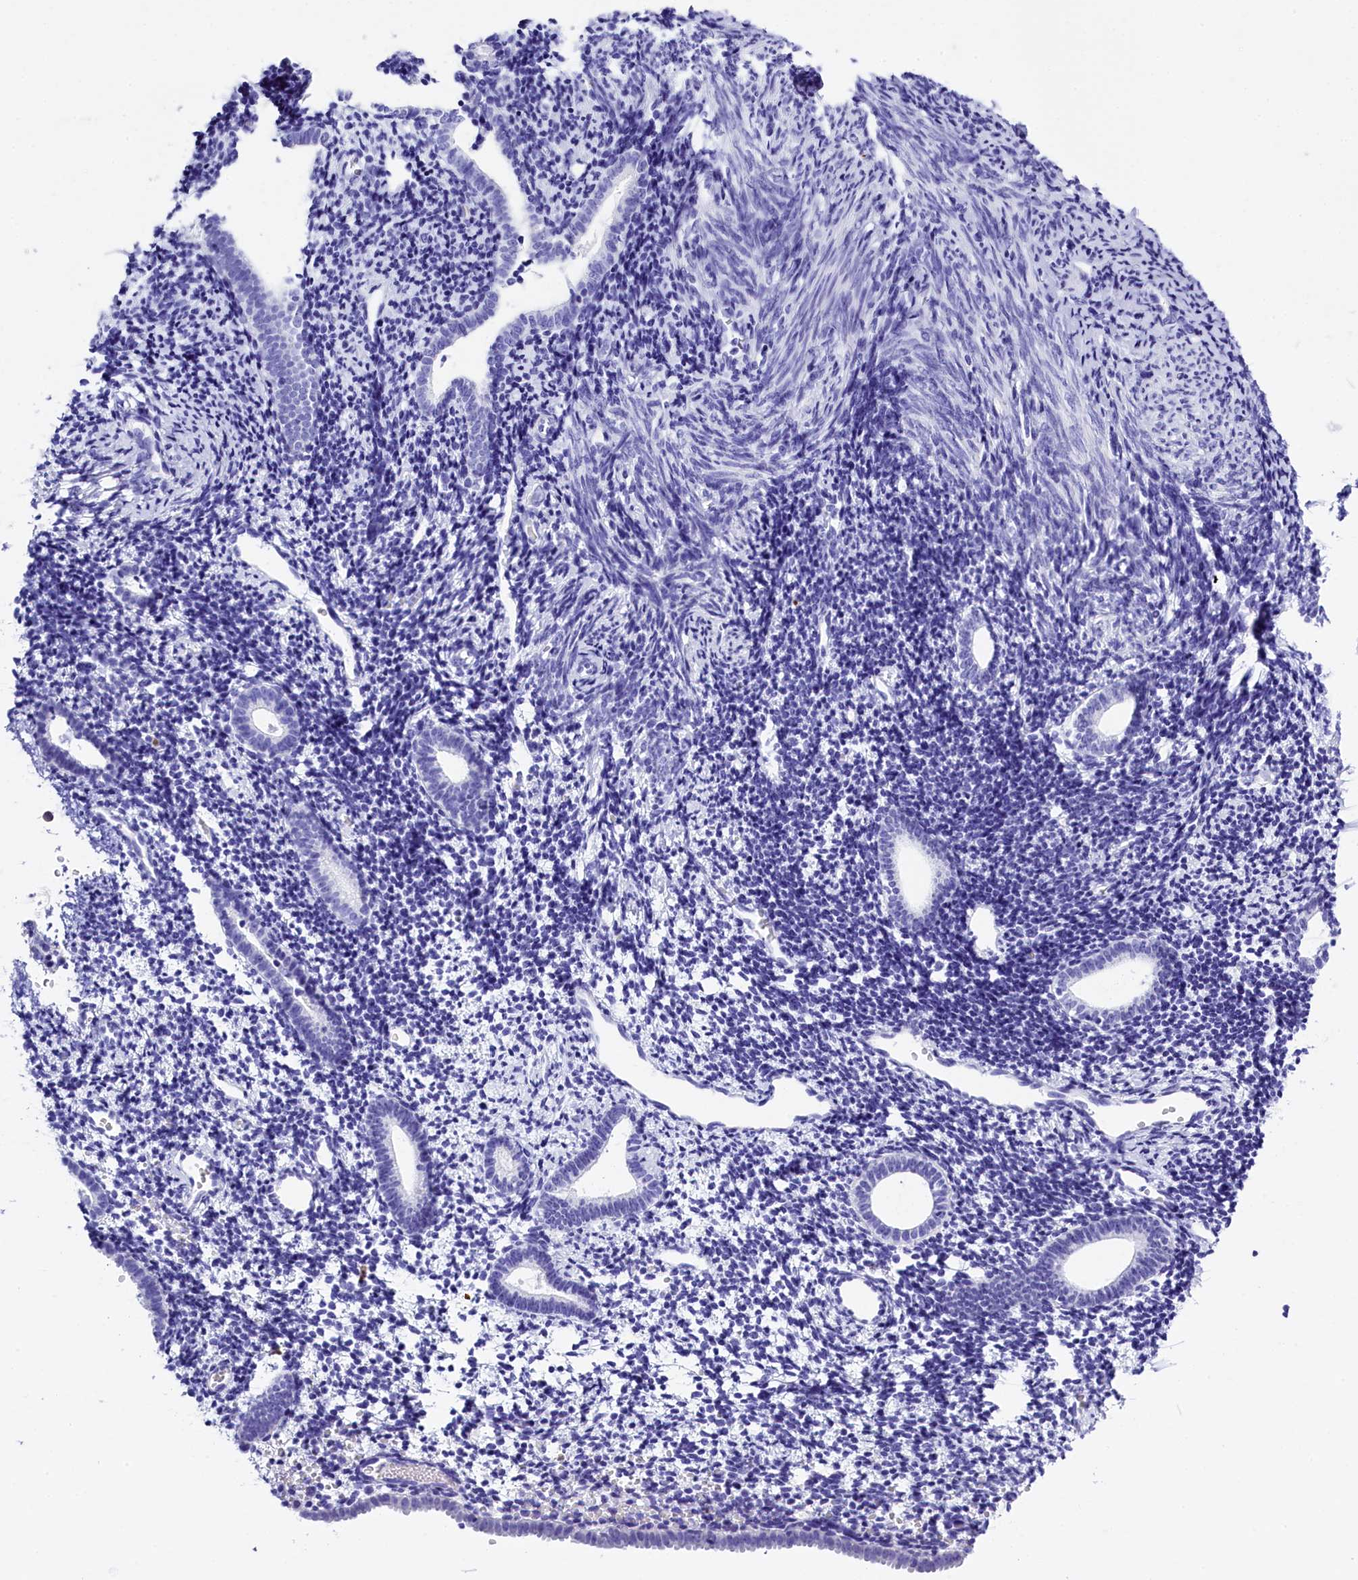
{"staining": {"intensity": "negative", "quantity": "none", "location": "none"}, "tissue": "endometrium", "cell_type": "Cells in endometrial stroma", "image_type": "normal", "snomed": [{"axis": "morphology", "description": "Normal tissue, NOS"}, {"axis": "topography", "description": "Endometrium"}], "caption": "Immunohistochemistry image of benign endometrium: endometrium stained with DAB (3,3'-diaminobenzidine) shows no significant protein staining in cells in endometrial stroma. (DAB IHC with hematoxylin counter stain).", "gene": "CLC", "patient": {"sex": "female", "age": 56}}